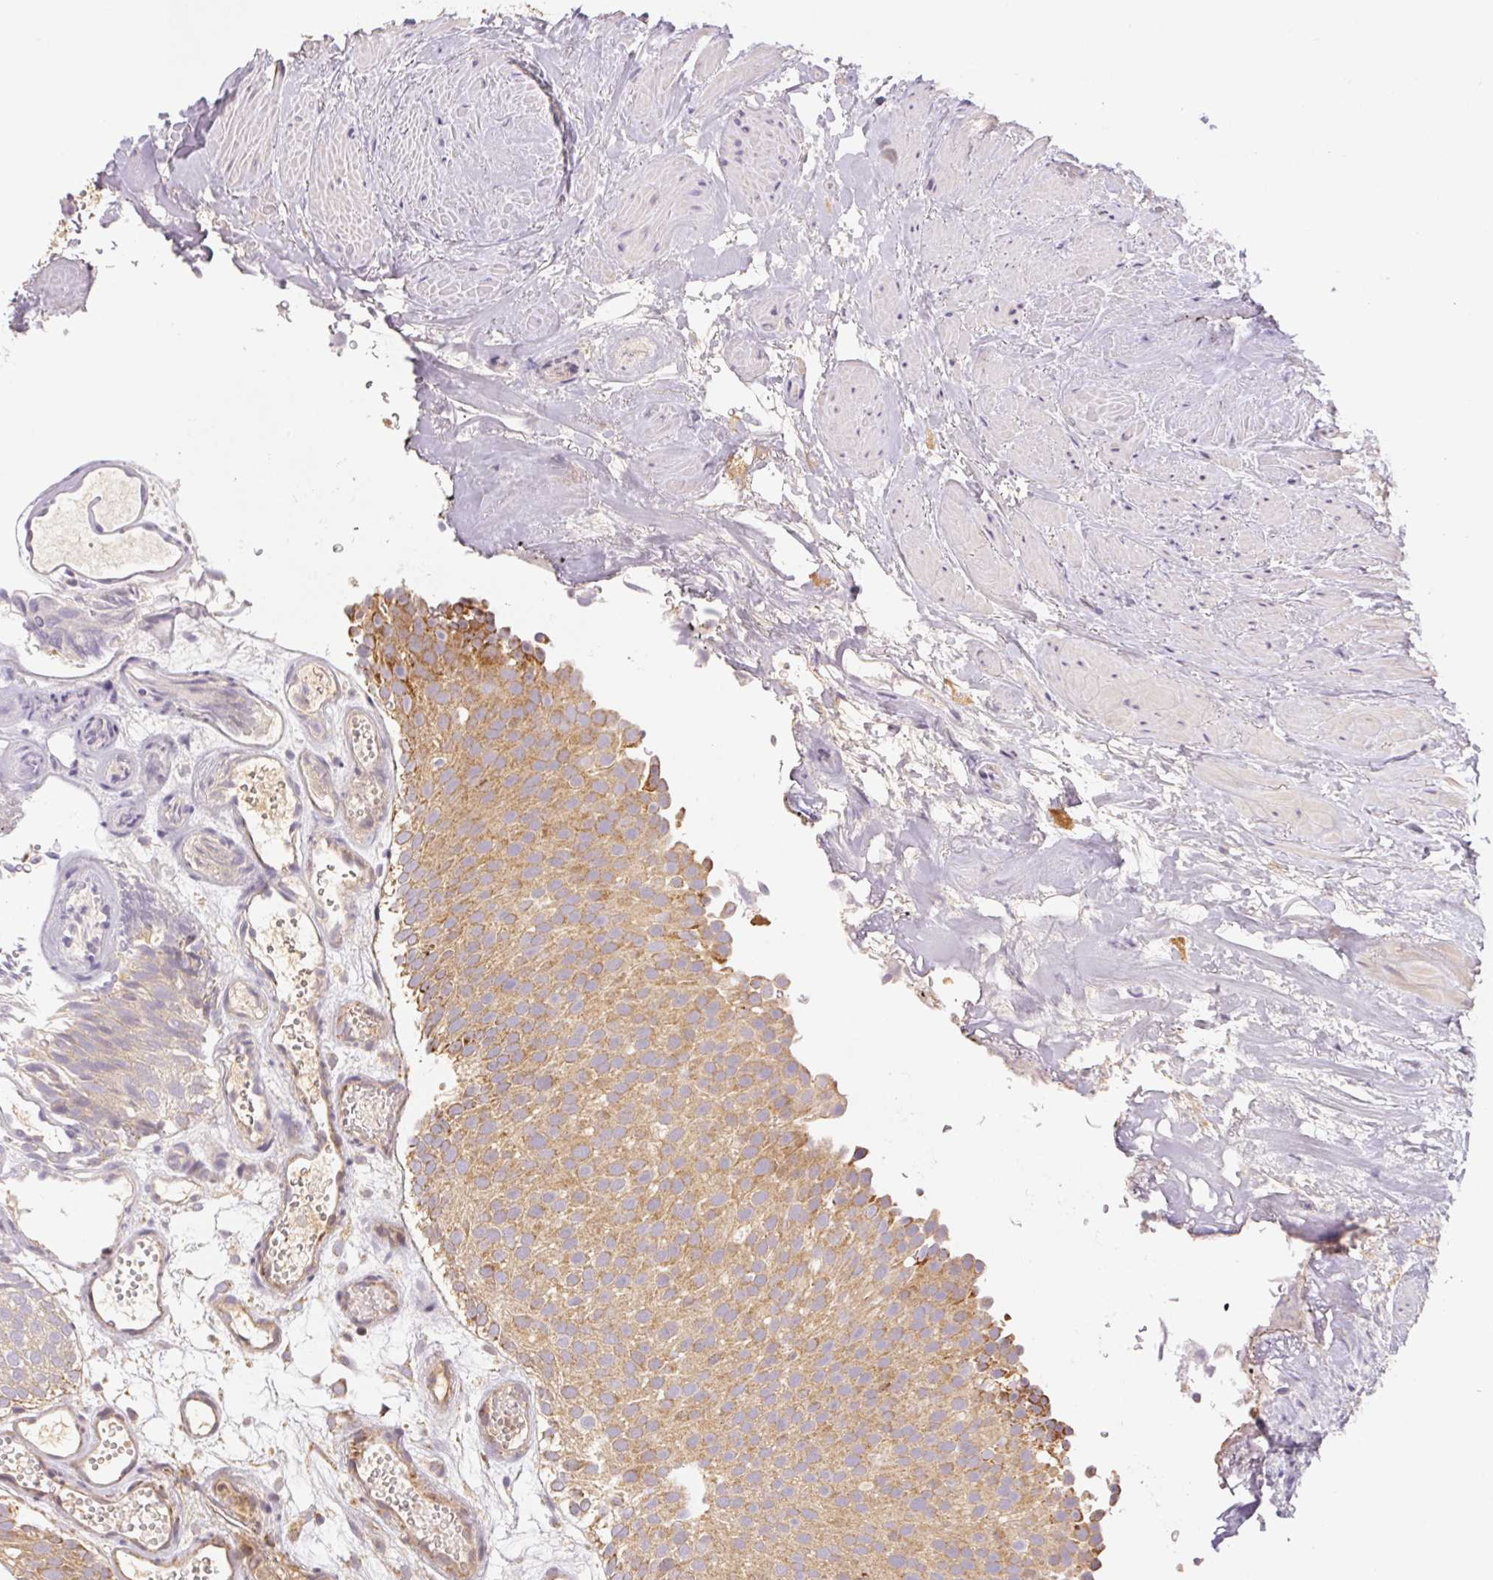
{"staining": {"intensity": "moderate", "quantity": ">75%", "location": "cytoplasmic/membranous"}, "tissue": "urothelial cancer", "cell_type": "Tumor cells", "image_type": "cancer", "snomed": [{"axis": "morphology", "description": "Urothelial carcinoma, Low grade"}, {"axis": "topography", "description": "Urinary bladder"}], "caption": "A micrograph of human urothelial carcinoma (low-grade) stained for a protein displays moderate cytoplasmic/membranous brown staining in tumor cells. The protein is stained brown, and the nuclei are stained in blue (DAB (3,3'-diaminobenzidine) IHC with brightfield microscopy, high magnification).", "gene": "MTHFD1", "patient": {"sex": "male", "age": 78}}